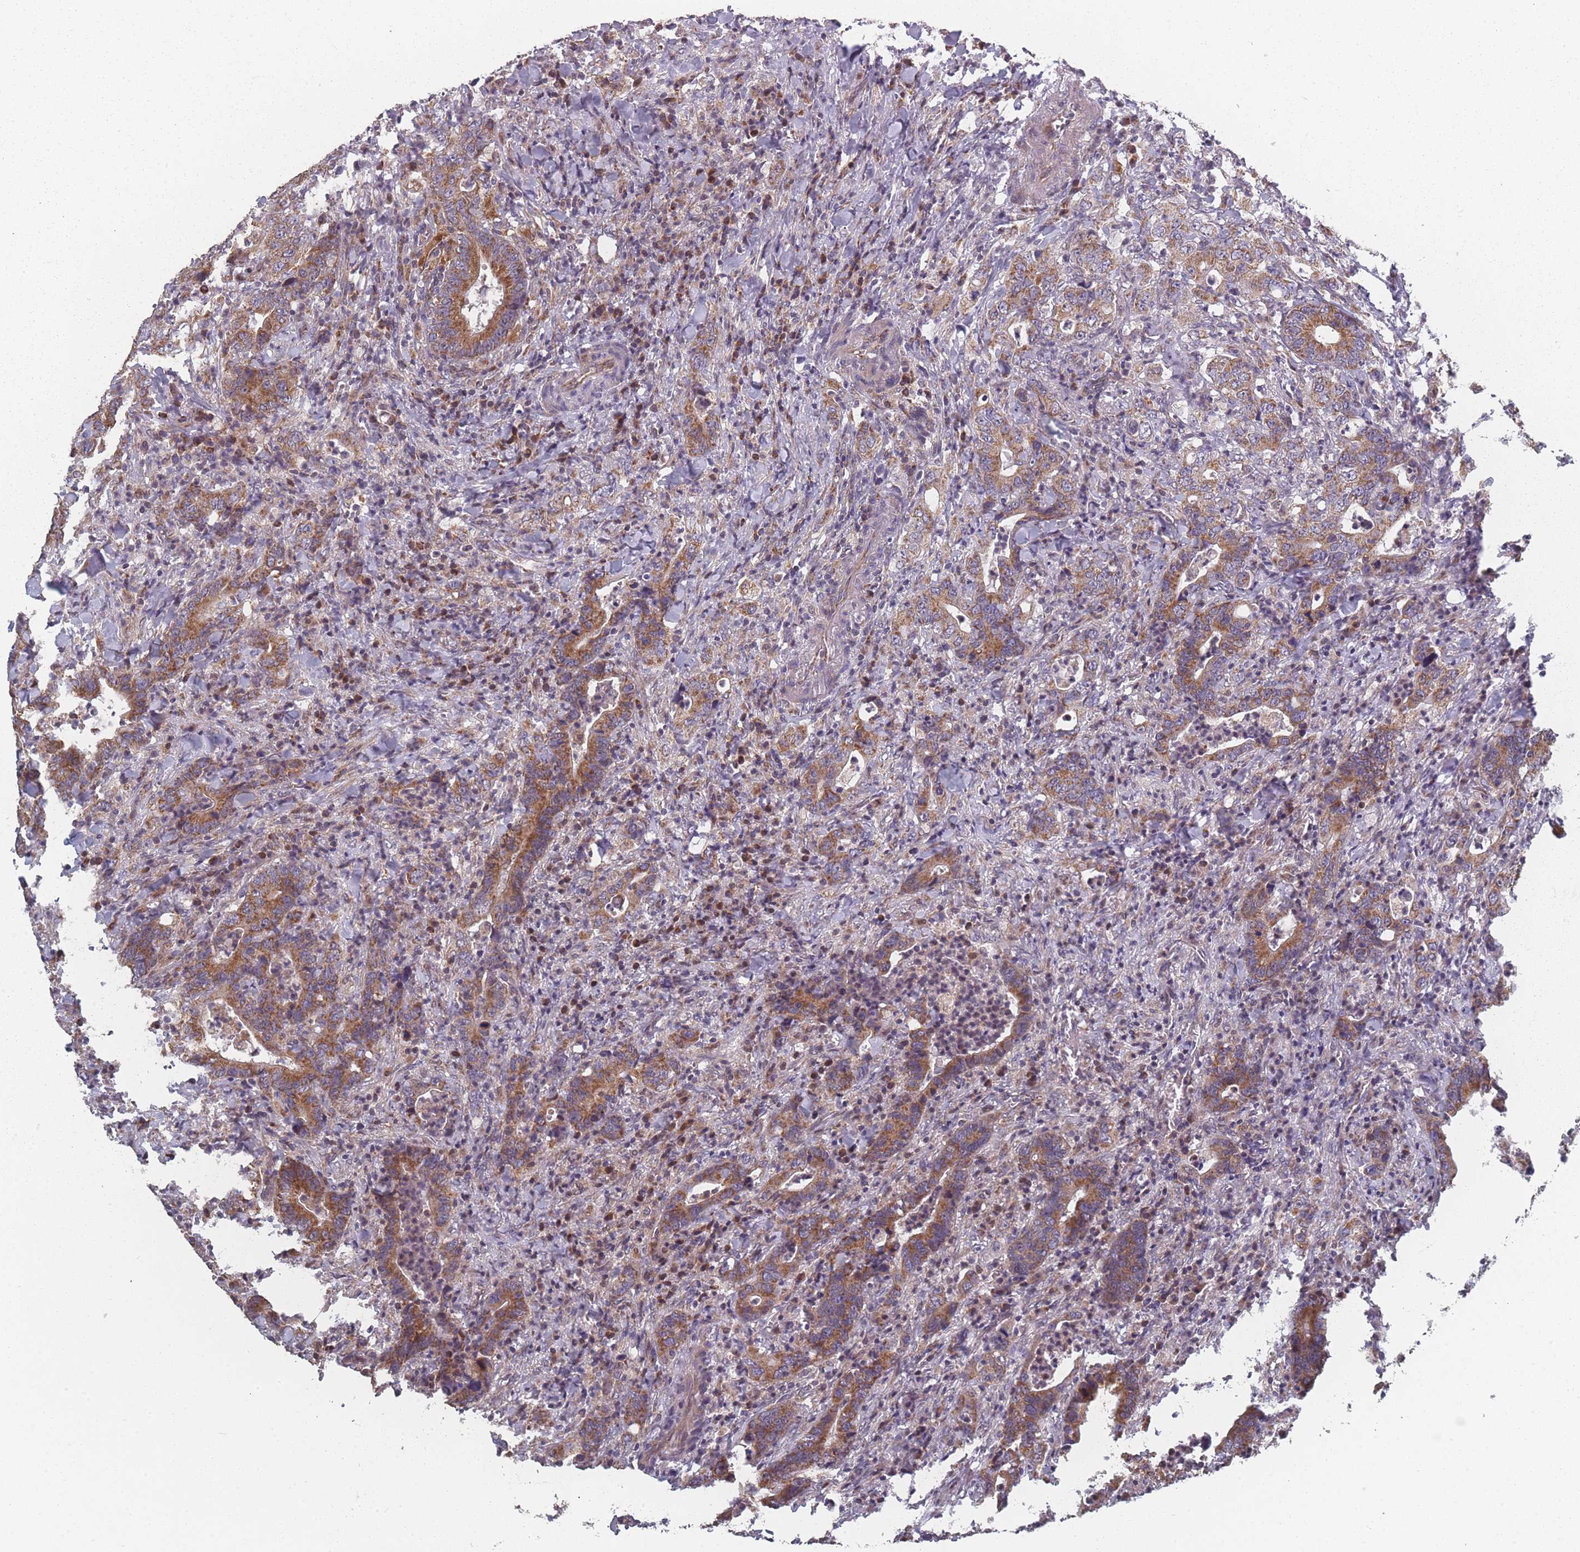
{"staining": {"intensity": "moderate", "quantity": ">75%", "location": "cytoplasmic/membranous"}, "tissue": "colorectal cancer", "cell_type": "Tumor cells", "image_type": "cancer", "snomed": [{"axis": "morphology", "description": "Adenocarcinoma, NOS"}, {"axis": "topography", "description": "Colon"}], "caption": "Immunohistochemistry (DAB (3,3'-diaminobenzidine)) staining of human colorectal cancer displays moderate cytoplasmic/membranous protein positivity in about >75% of tumor cells. (IHC, brightfield microscopy, high magnification).", "gene": "PSMB3", "patient": {"sex": "female", "age": 75}}